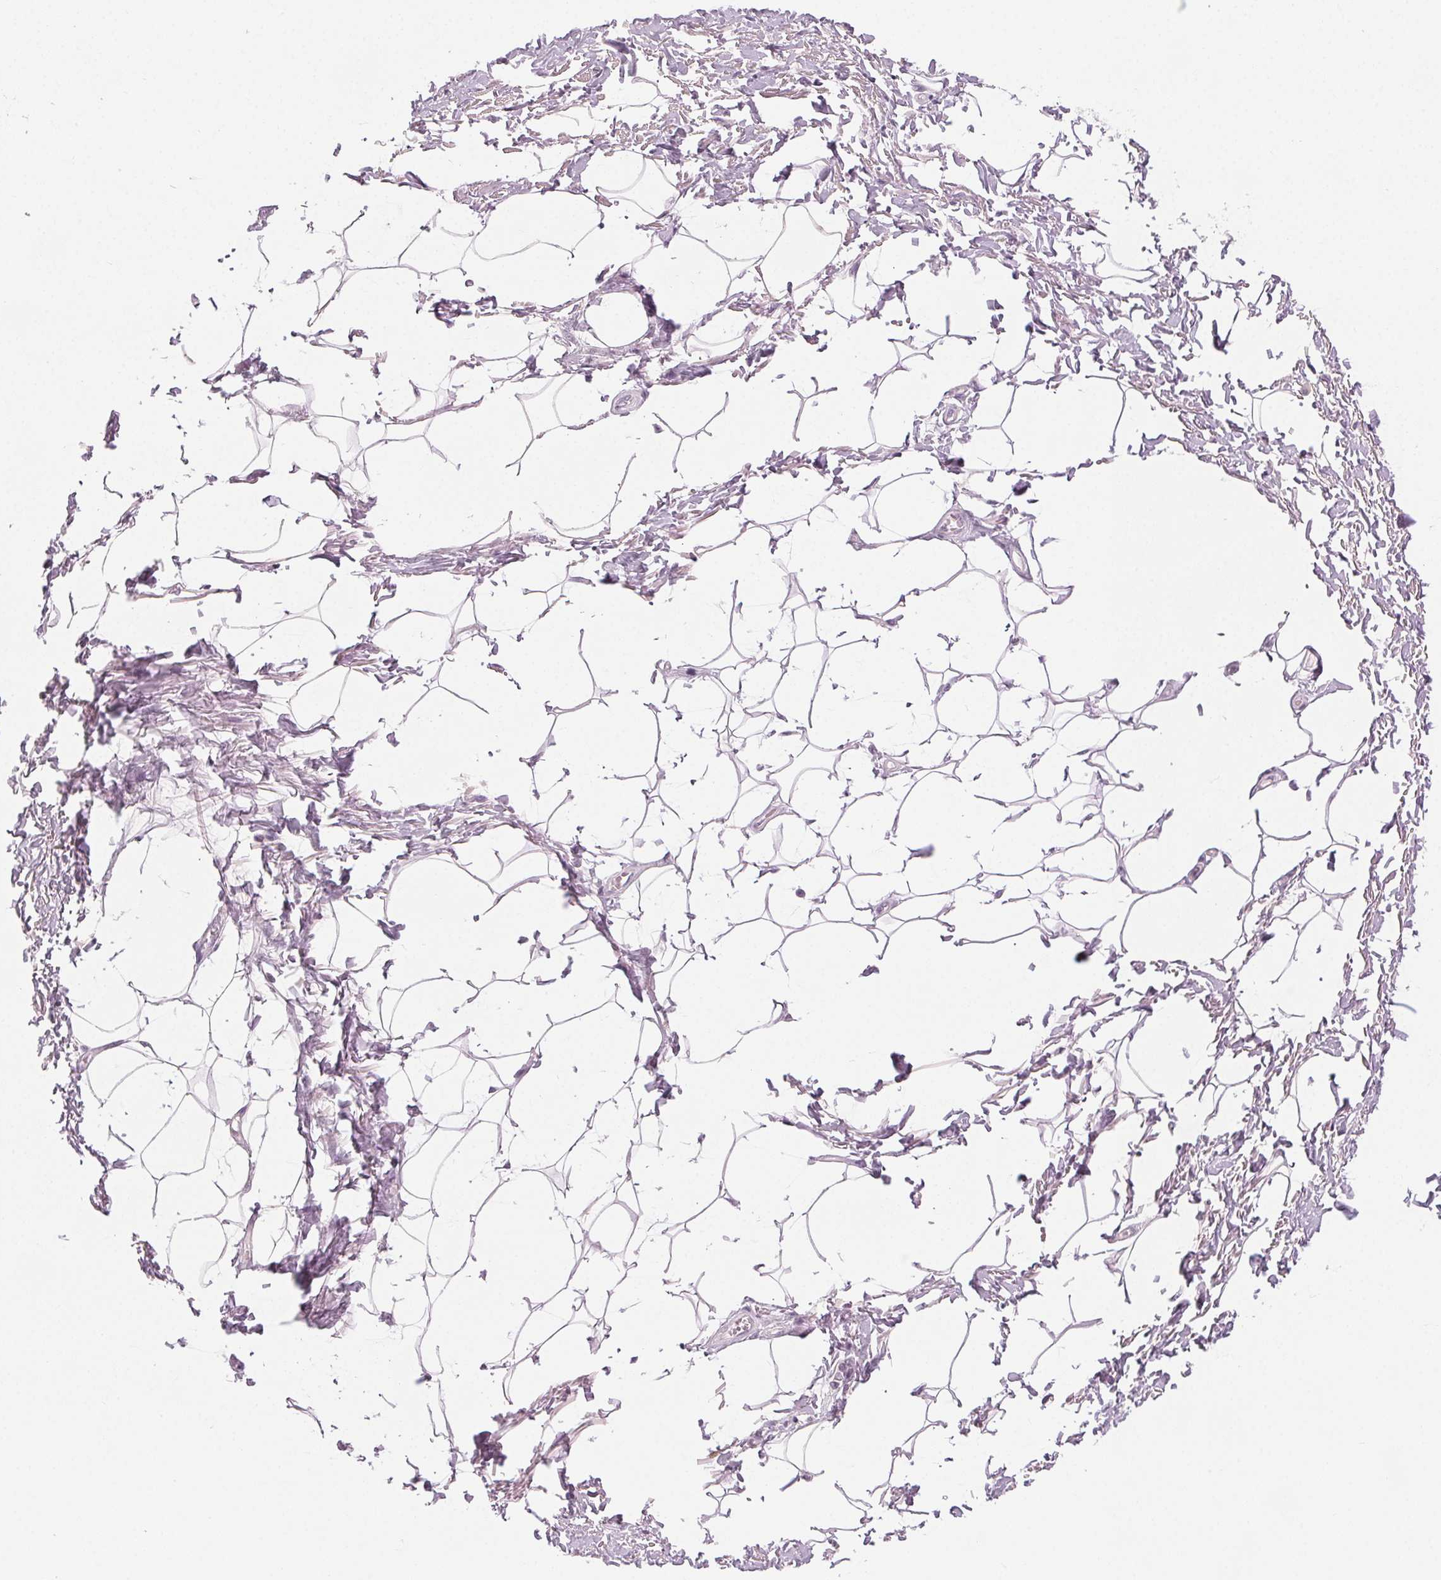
{"staining": {"intensity": "negative", "quantity": "none", "location": "none"}, "tissue": "adipose tissue", "cell_type": "Adipocytes", "image_type": "normal", "snomed": [{"axis": "morphology", "description": "Normal tissue, NOS"}, {"axis": "topography", "description": "Peripheral nerve tissue"}], "caption": "Immunohistochemical staining of normal adipose tissue displays no significant positivity in adipocytes. (Immunohistochemistry (ihc), brightfield microscopy, high magnification).", "gene": "HSF5", "patient": {"sex": "male", "age": 51}}